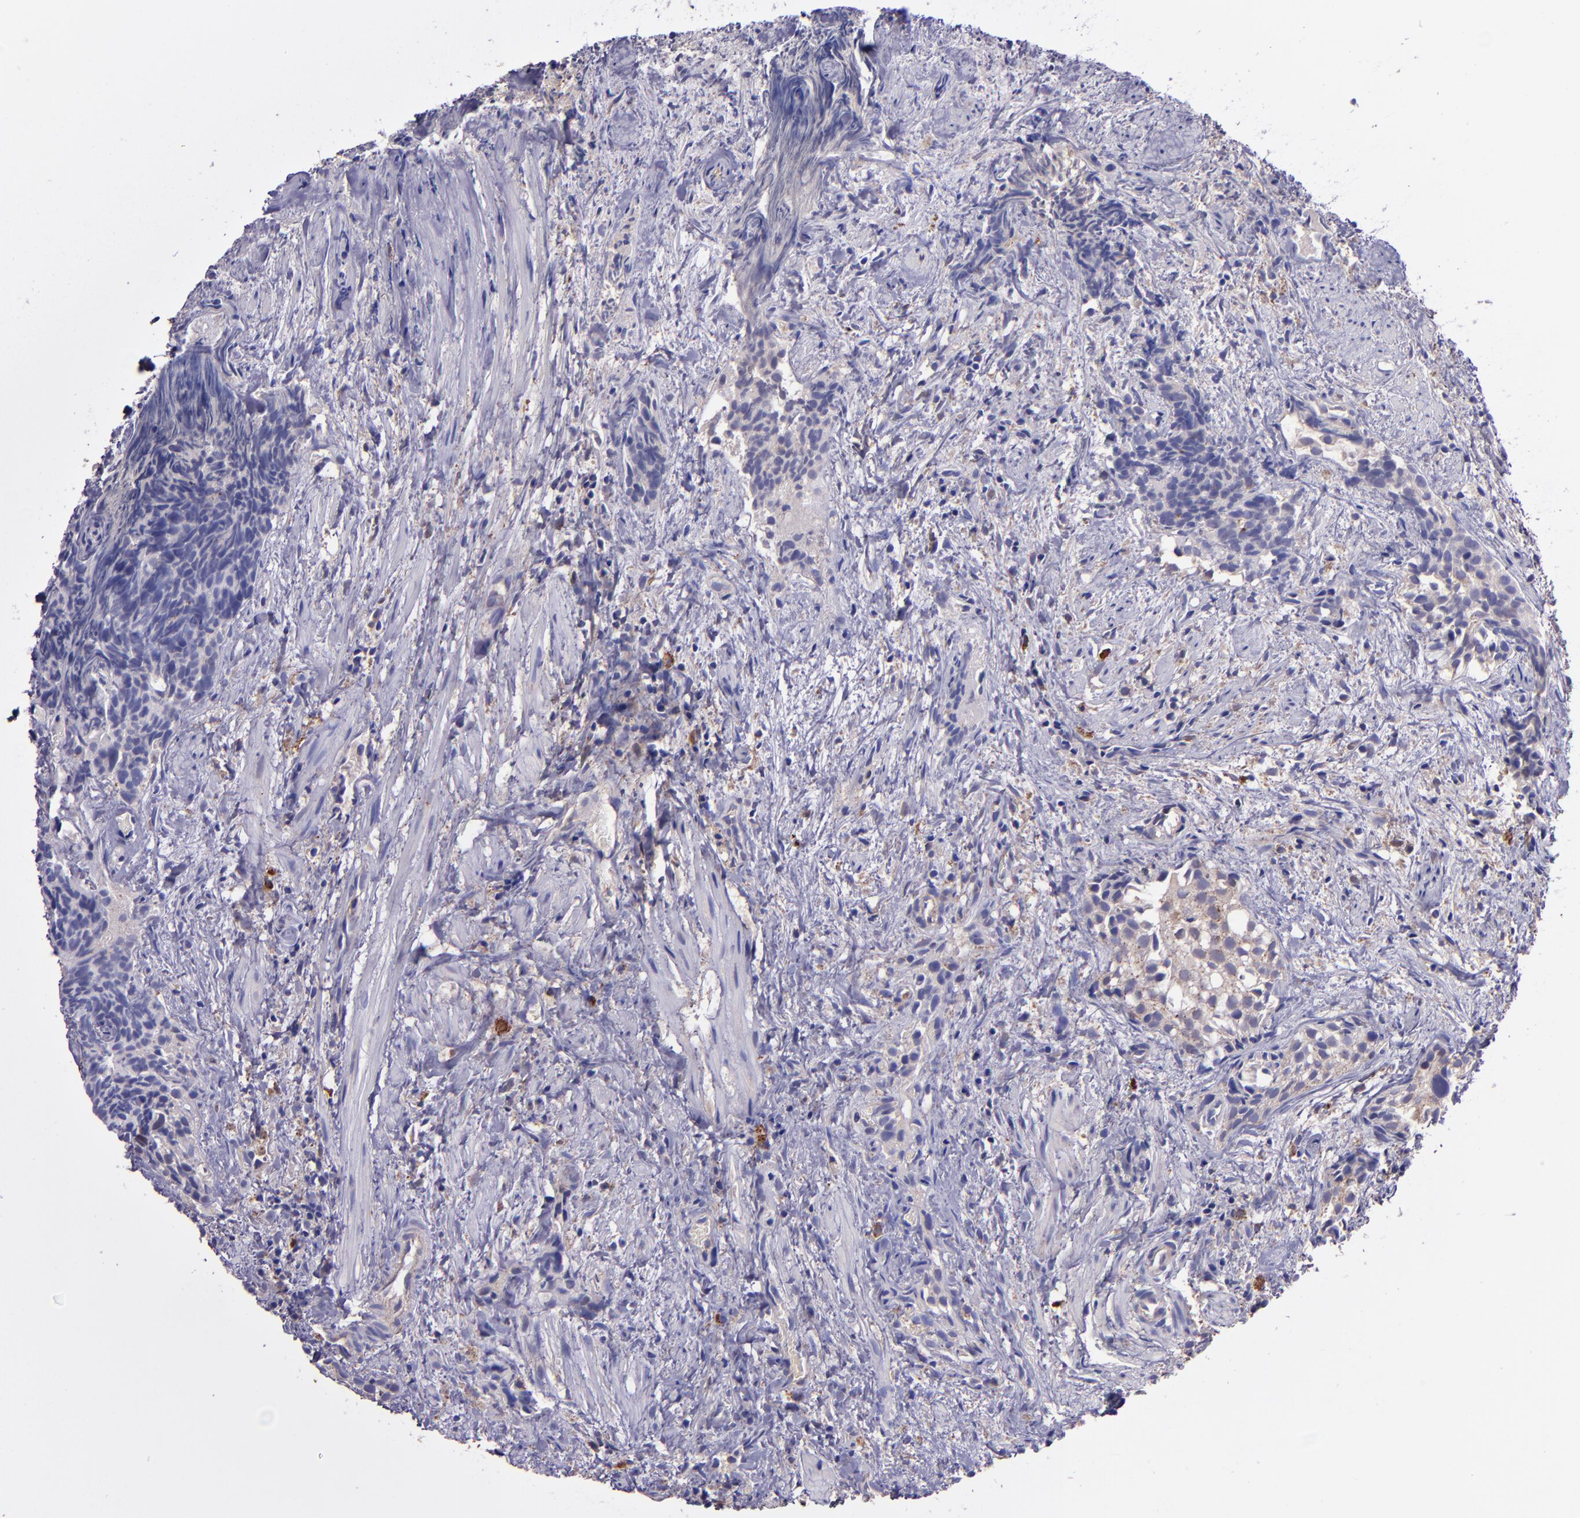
{"staining": {"intensity": "negative", "quantity": "none", "location": "none"}, "tissue": "urothelial cancer", "cell_type": "Tumor cells", "image_type": "cancer", "snomed": [{"axis": "morphology", "description": "Urothelial carcinoma, High grade"}, {"axis": "topography", "description": "Urinary bladder"}], "caption": "Protein analysis of urothelial carcinoma (high-grade) demonstrates no significant expression in tumor cells.", "gene": "WASHC1", "patient": {"sex": "female", "age": 78}}